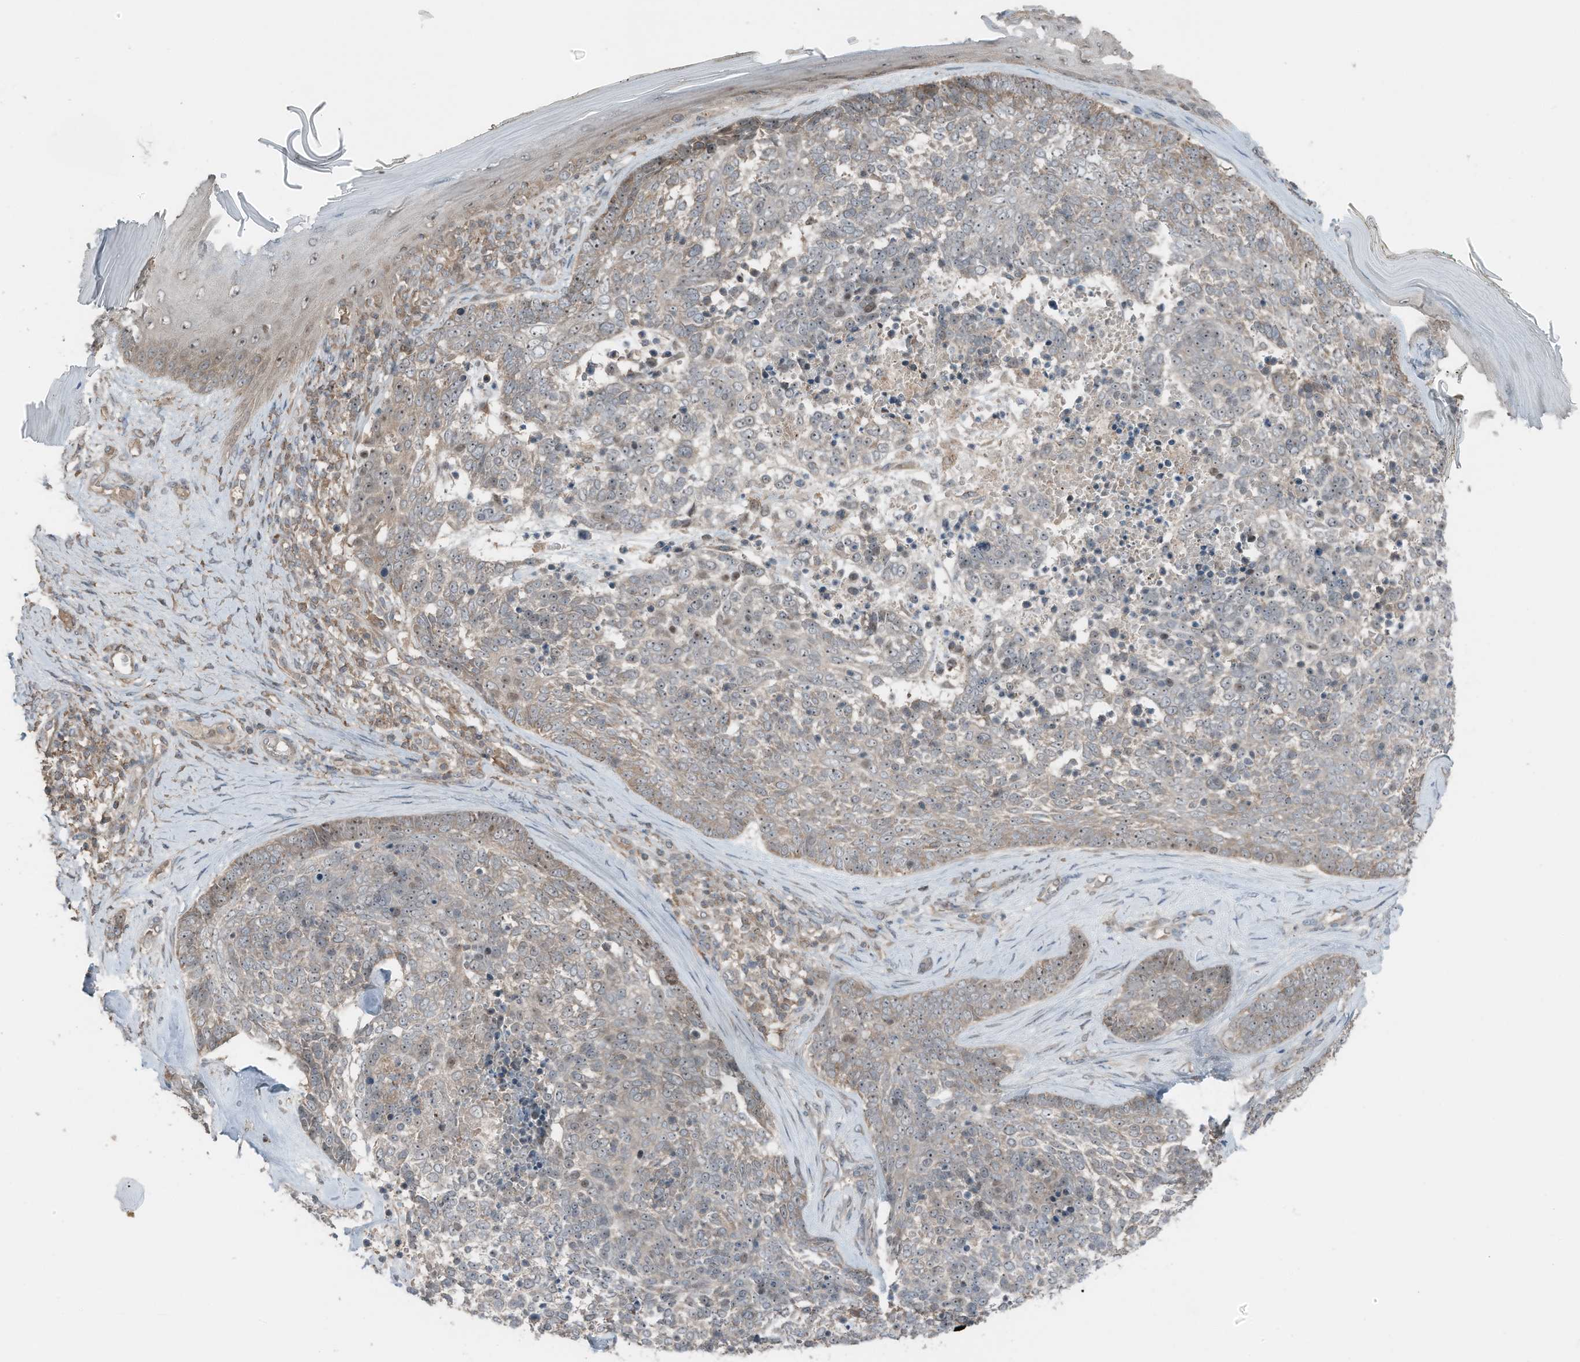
{"staining": {"intensity": "weak", "quantity": "<25%", "location": "cytoplasmic/membranous,nuclear"}, "tissue": "skin cancer", "cell_type": "Tumor cells", "image_type": "cancer", "snomed": [{"axis": "morphology", "description": "Basal cell carcinoma"}, {"axis": "topography", "description": "Skin"}], "caption": "DAB immunohistochemical staining of human basal cell carcinoma (skin) displays no significant expression in tumor cells. (Immunohistochemistry, brightfield microscopy, high magnification).", "gene": "TXNDC9", "patient": {"sex": "female", "age": 81}}